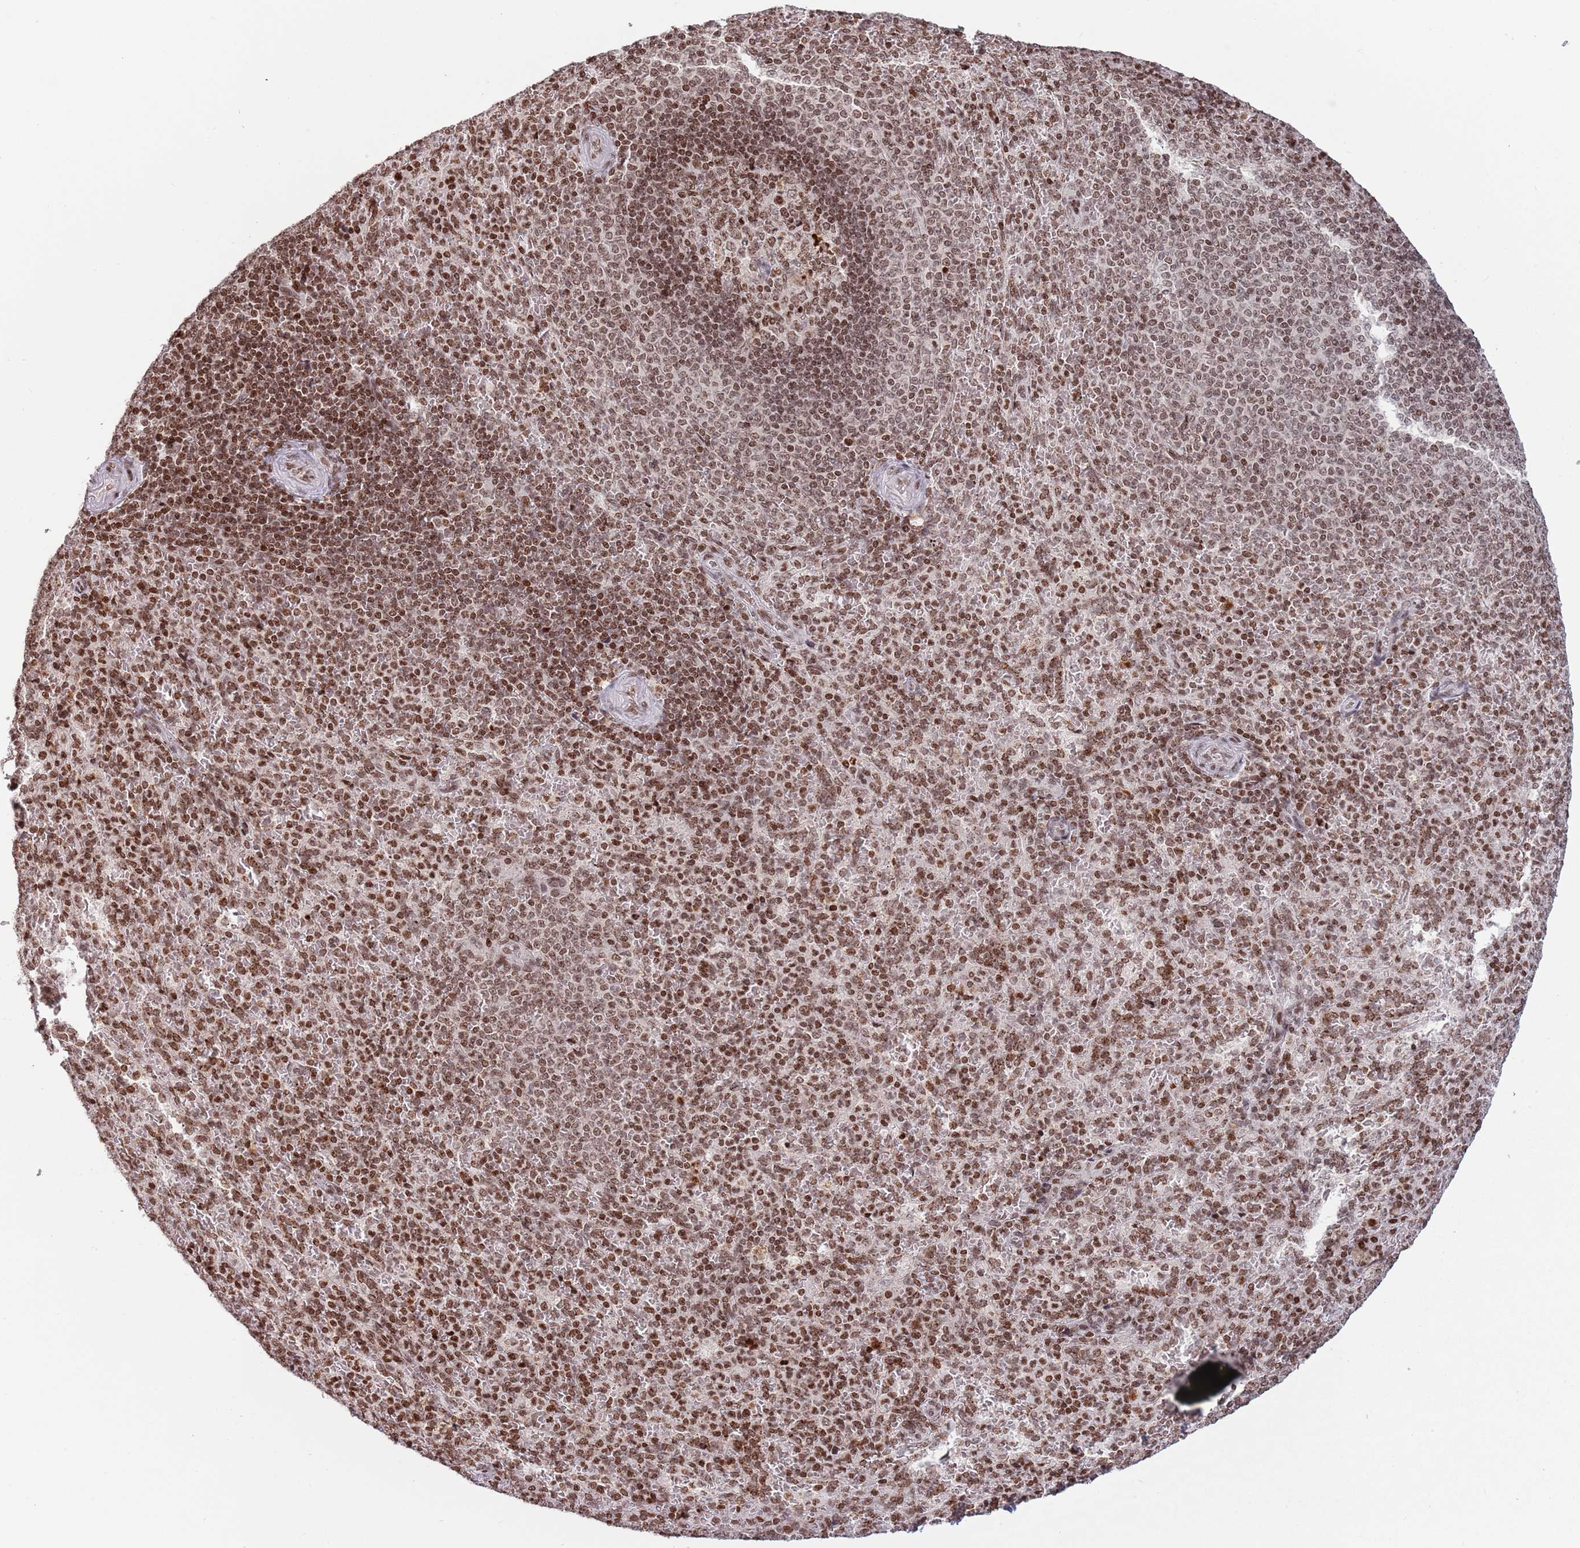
{"staining": {"intensity": "moderate", "quantity": ">75%", "location": "nuclear"}, "tissue": "spleen", "cell_type": "Cells in red pulp", "image_type": "normal", "snomed": [{"axis": "morphology", "description": "Normal tissue, NOS"}, {"axis": "topography", "description": "Spleen"}], "caption": "Protein staining reveals moderate nuclear expression in approximately >75% of cells in red pulp in normal spleen. Nuclei are stained in blue.", "gene": "SH3RF3", "patient": {"sex": "female", "age": 21}}